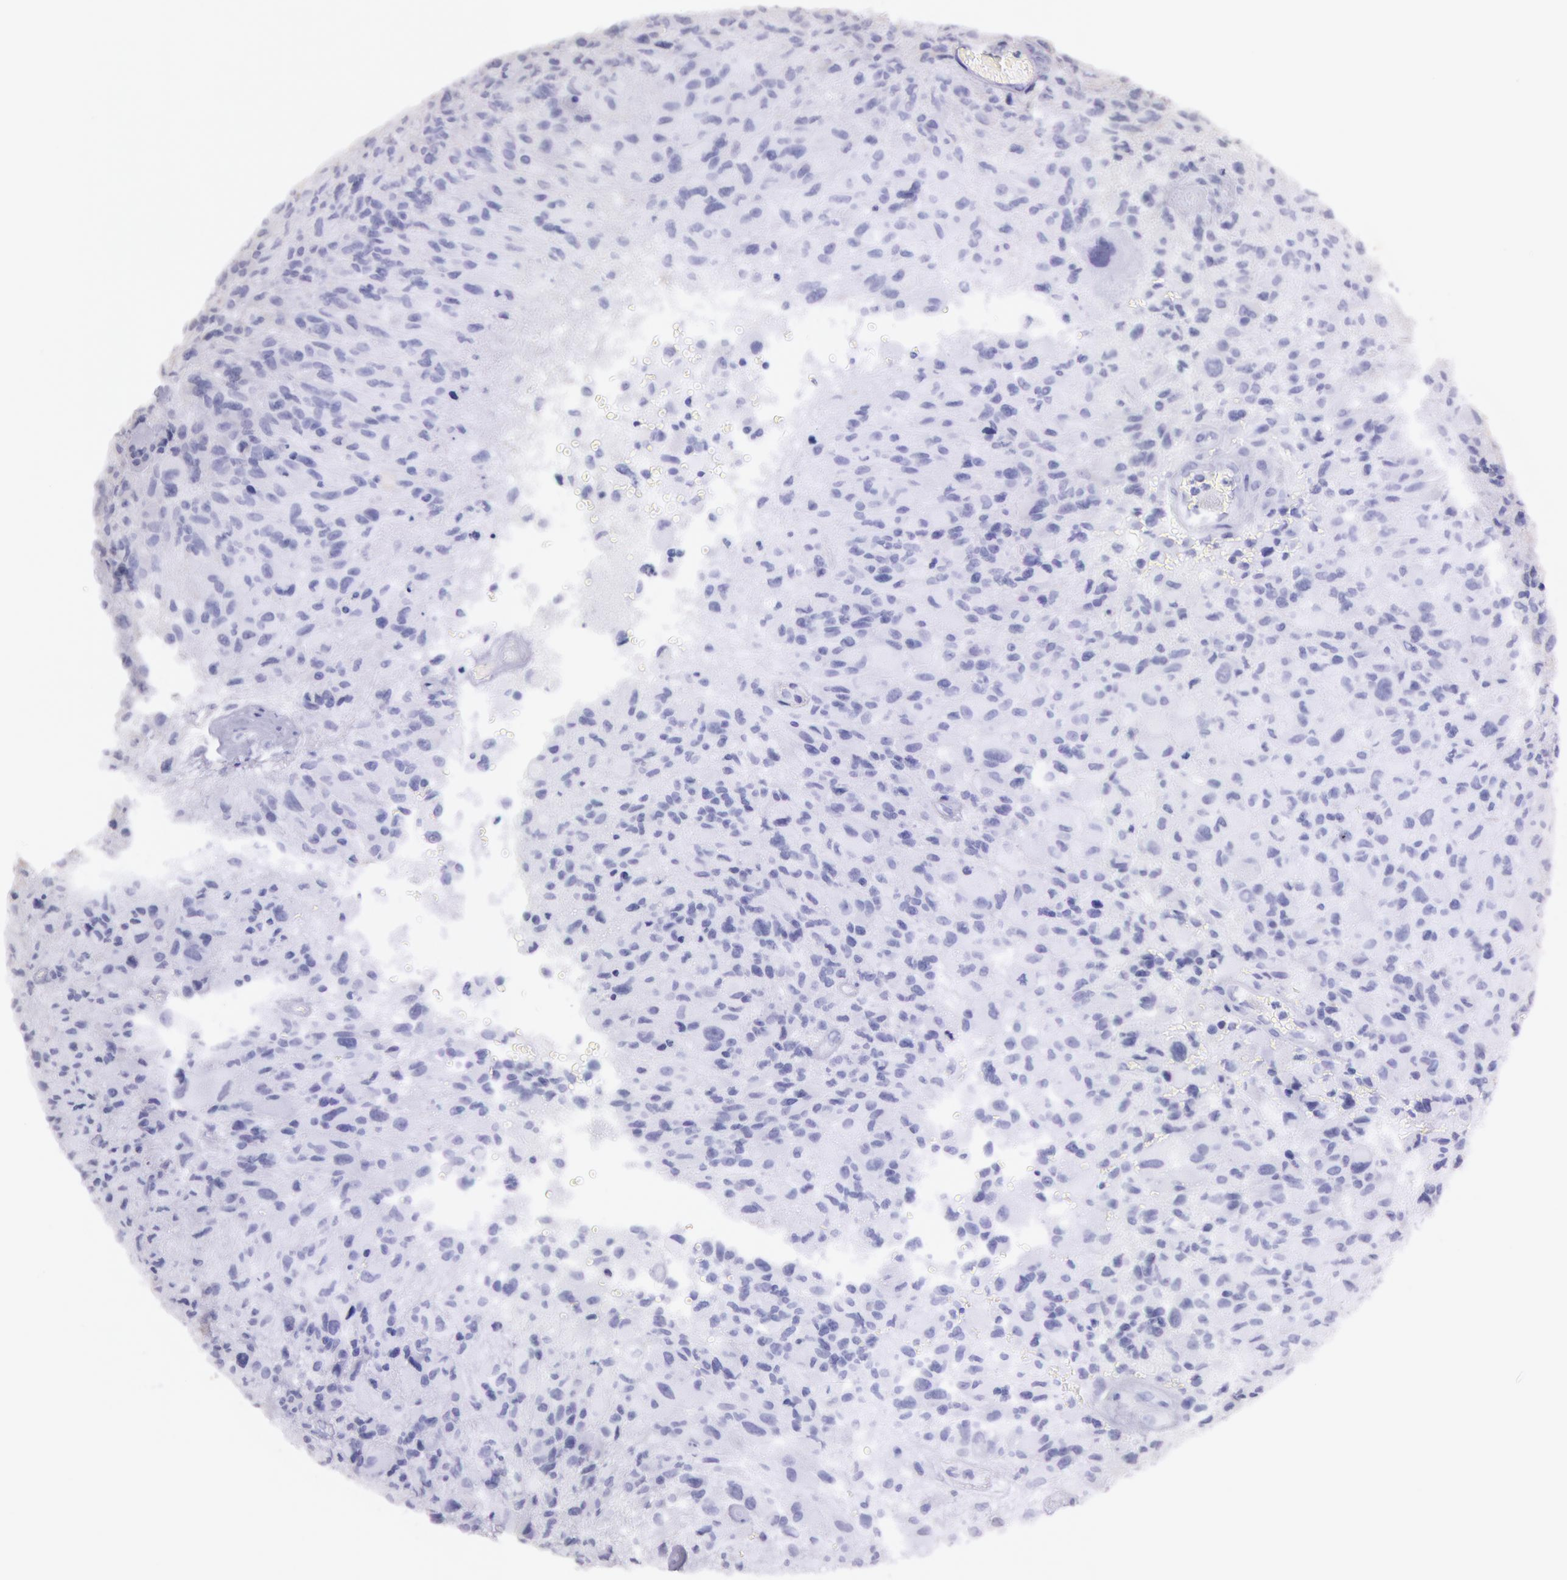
{"staining": {"intensity": "weak", "quantity": "<25%", "location": "cytoplasmic/membranous"}, "tissue": "glioma", "cell_type": "Tumor cells", "image_type": "cancer", "snomed": [{"axis": "morphology", "description": "Glioma, malignant, High grade"}, {"axis": "topography", "description": "Brain"}], "caption": "IHC of human malignant glioma (high-grade) exhibits no staining in tumor cells. (Immunohistochemistry, brightfield microscopy, high magnification).", "gene": "HIF1A", "patient": {"sex": "male", "age": 69}}